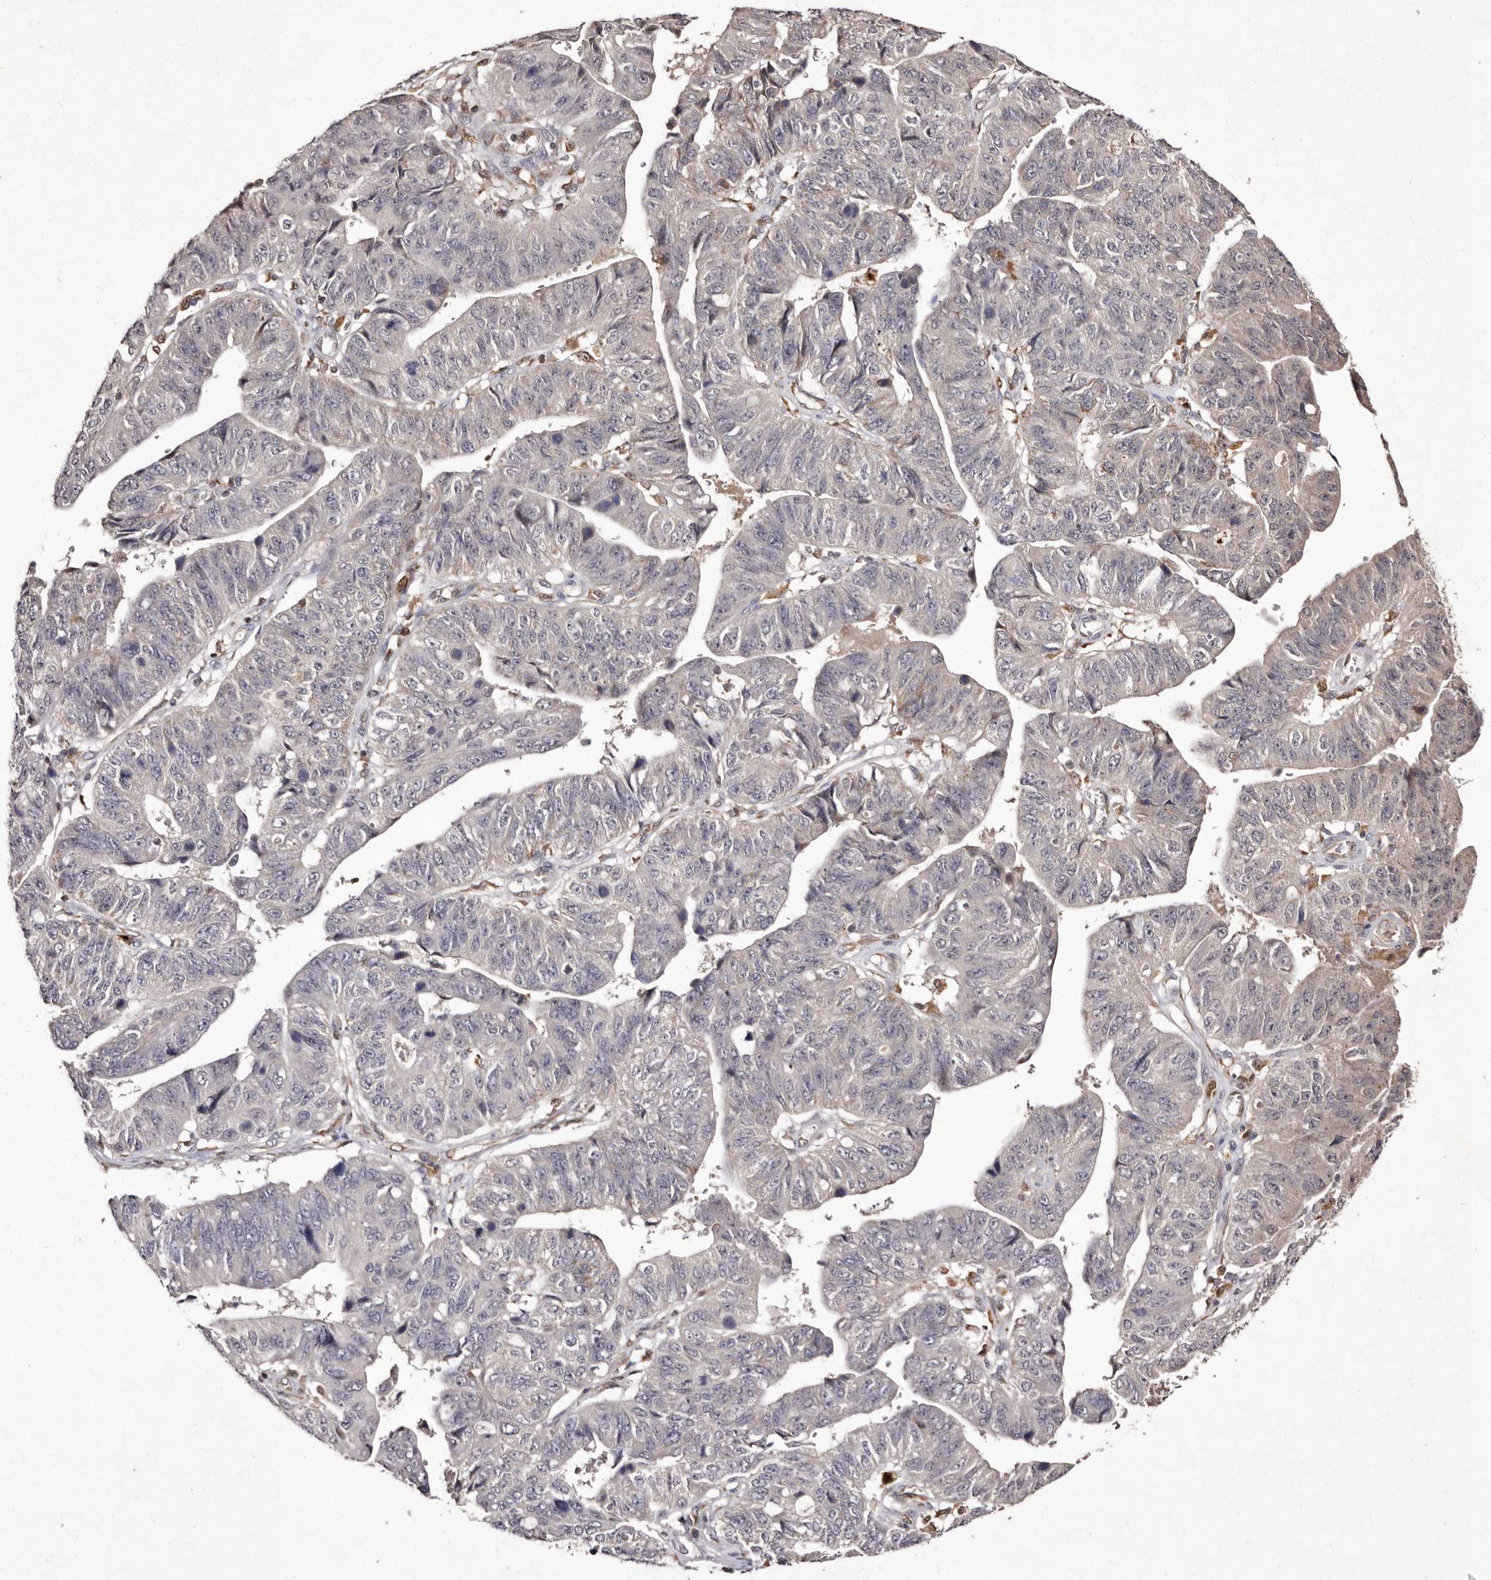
{"staining": {"intensity": "negative", "quantity": "none", "location": "none"}, "tissue": "stomach cancer", "cell_type": "Tumor cells", "image_type": "cancer", "snomed": [{"axis": "morphology", "description": "Adenocarcinoma, NOS"}, {"axis": "topography", "description": "Stomach"}], "caption": "IHC micrograph of neoplastic tissue: human stomach cancer stained with DAB (3,3'-diaminobenzidine) exhibits no significant protein expression in tumor cells.", "gene": "GIMAP4", "patient": {"sex": "male", "age": 59}}